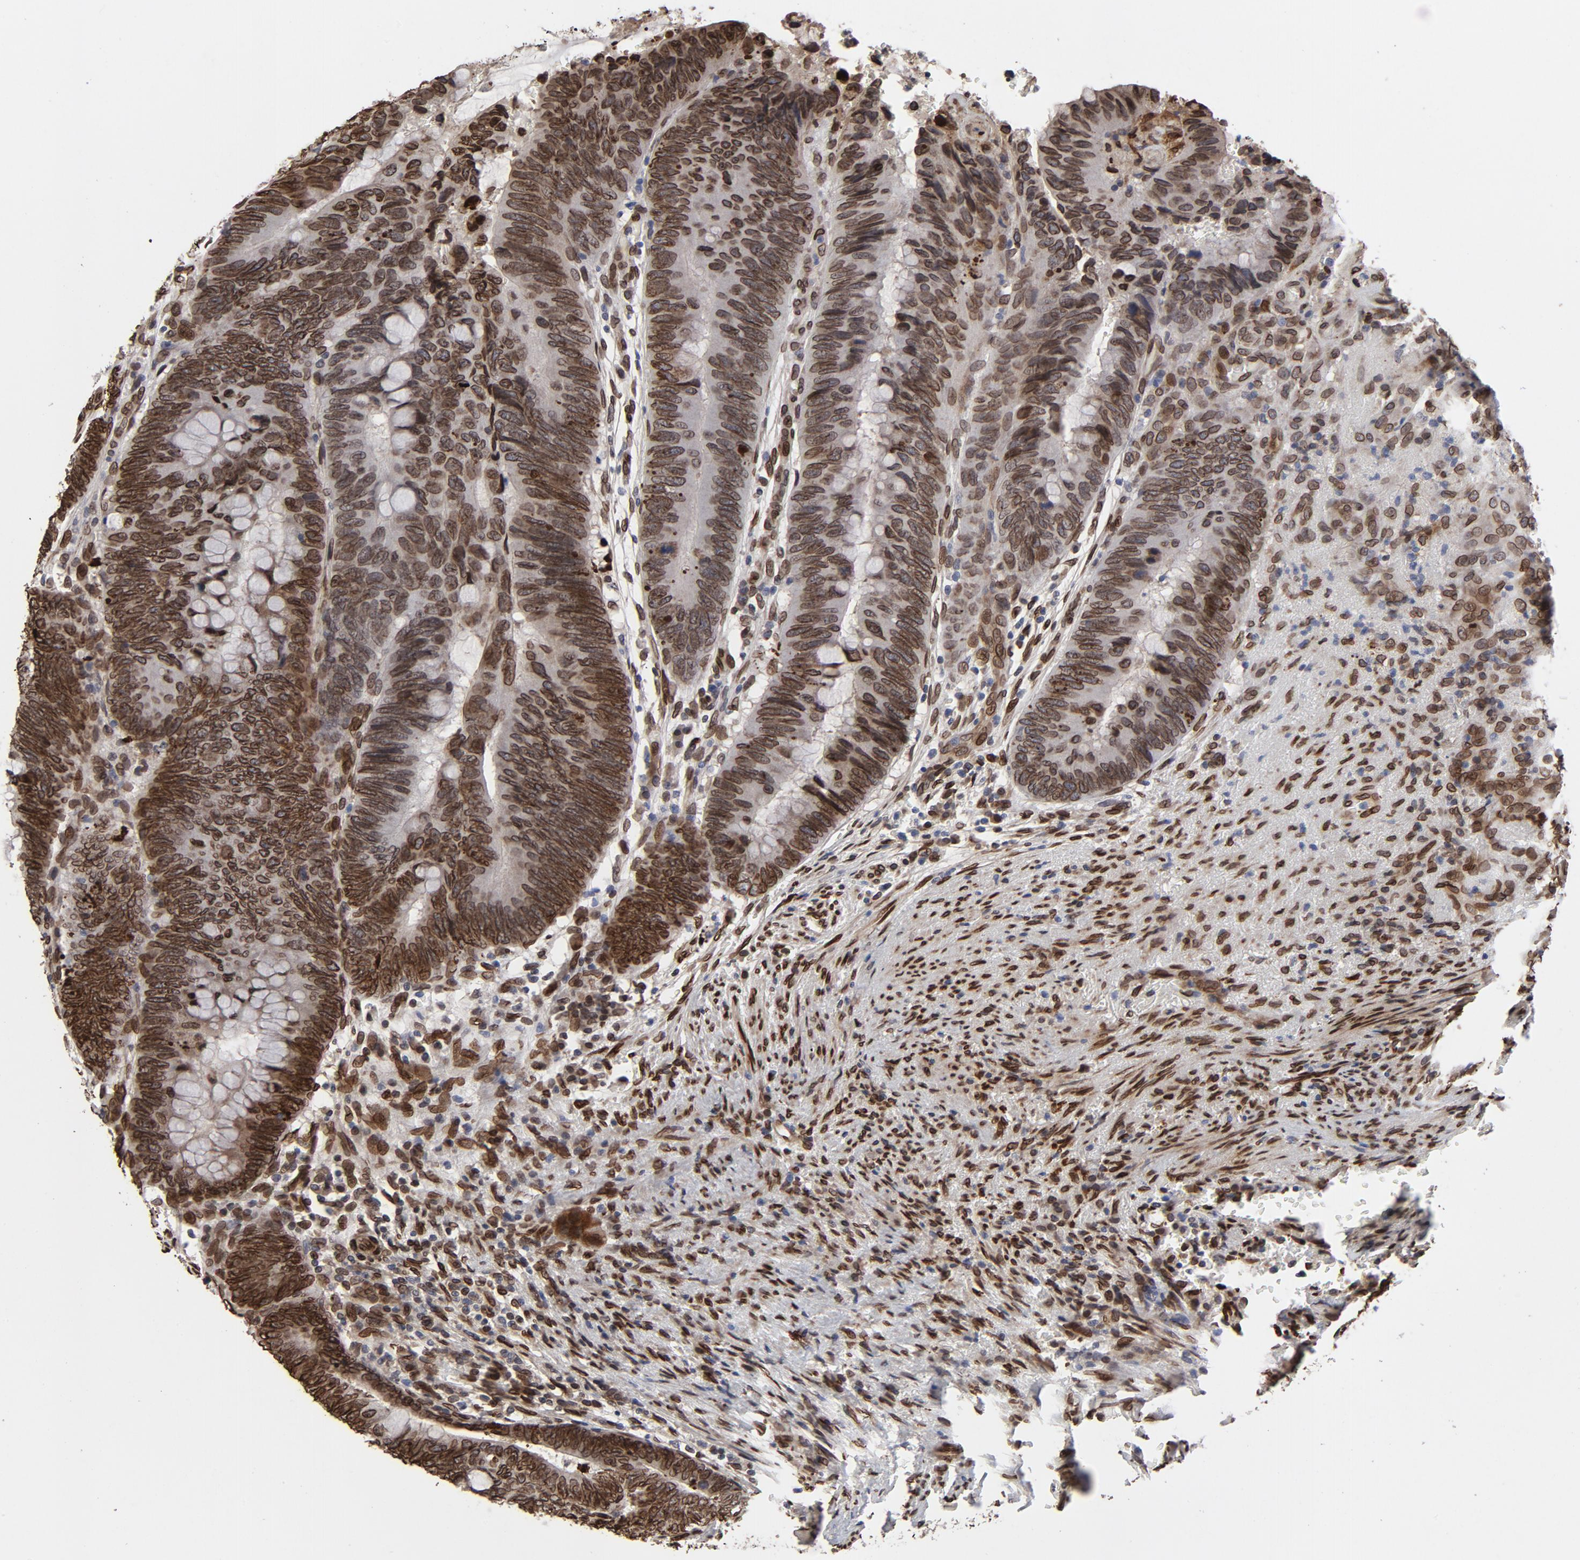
{"staining": {"intensity": "moderate", "quantity": ">75%", "location": "cytoplasmic/membranous,nuclear"}, "tissue": "colorectal cancer", "cell_type": "Tumor cells", "image_type": "cancer", "snomed": [{"axis": "morphology", "description": "Normal tissue, NOS"}, {"axis": "morphology", "description": "Adenocarcinoma, NOS"}, {"axis": "topography", "description": "Rectum"}, {"axis": "topography", "description": "Peripheral nerve tissue"}], "caption": "The photomicrograph displays immunohistochemical staining of colorectal cancer (adenocarcinoma). There is moderate cytoplasmic/membranous and nuclear staining is identified in about >75% of tumor cells.", "gene": "LMNA", "patient": {"sex": "male", "age": 92}}